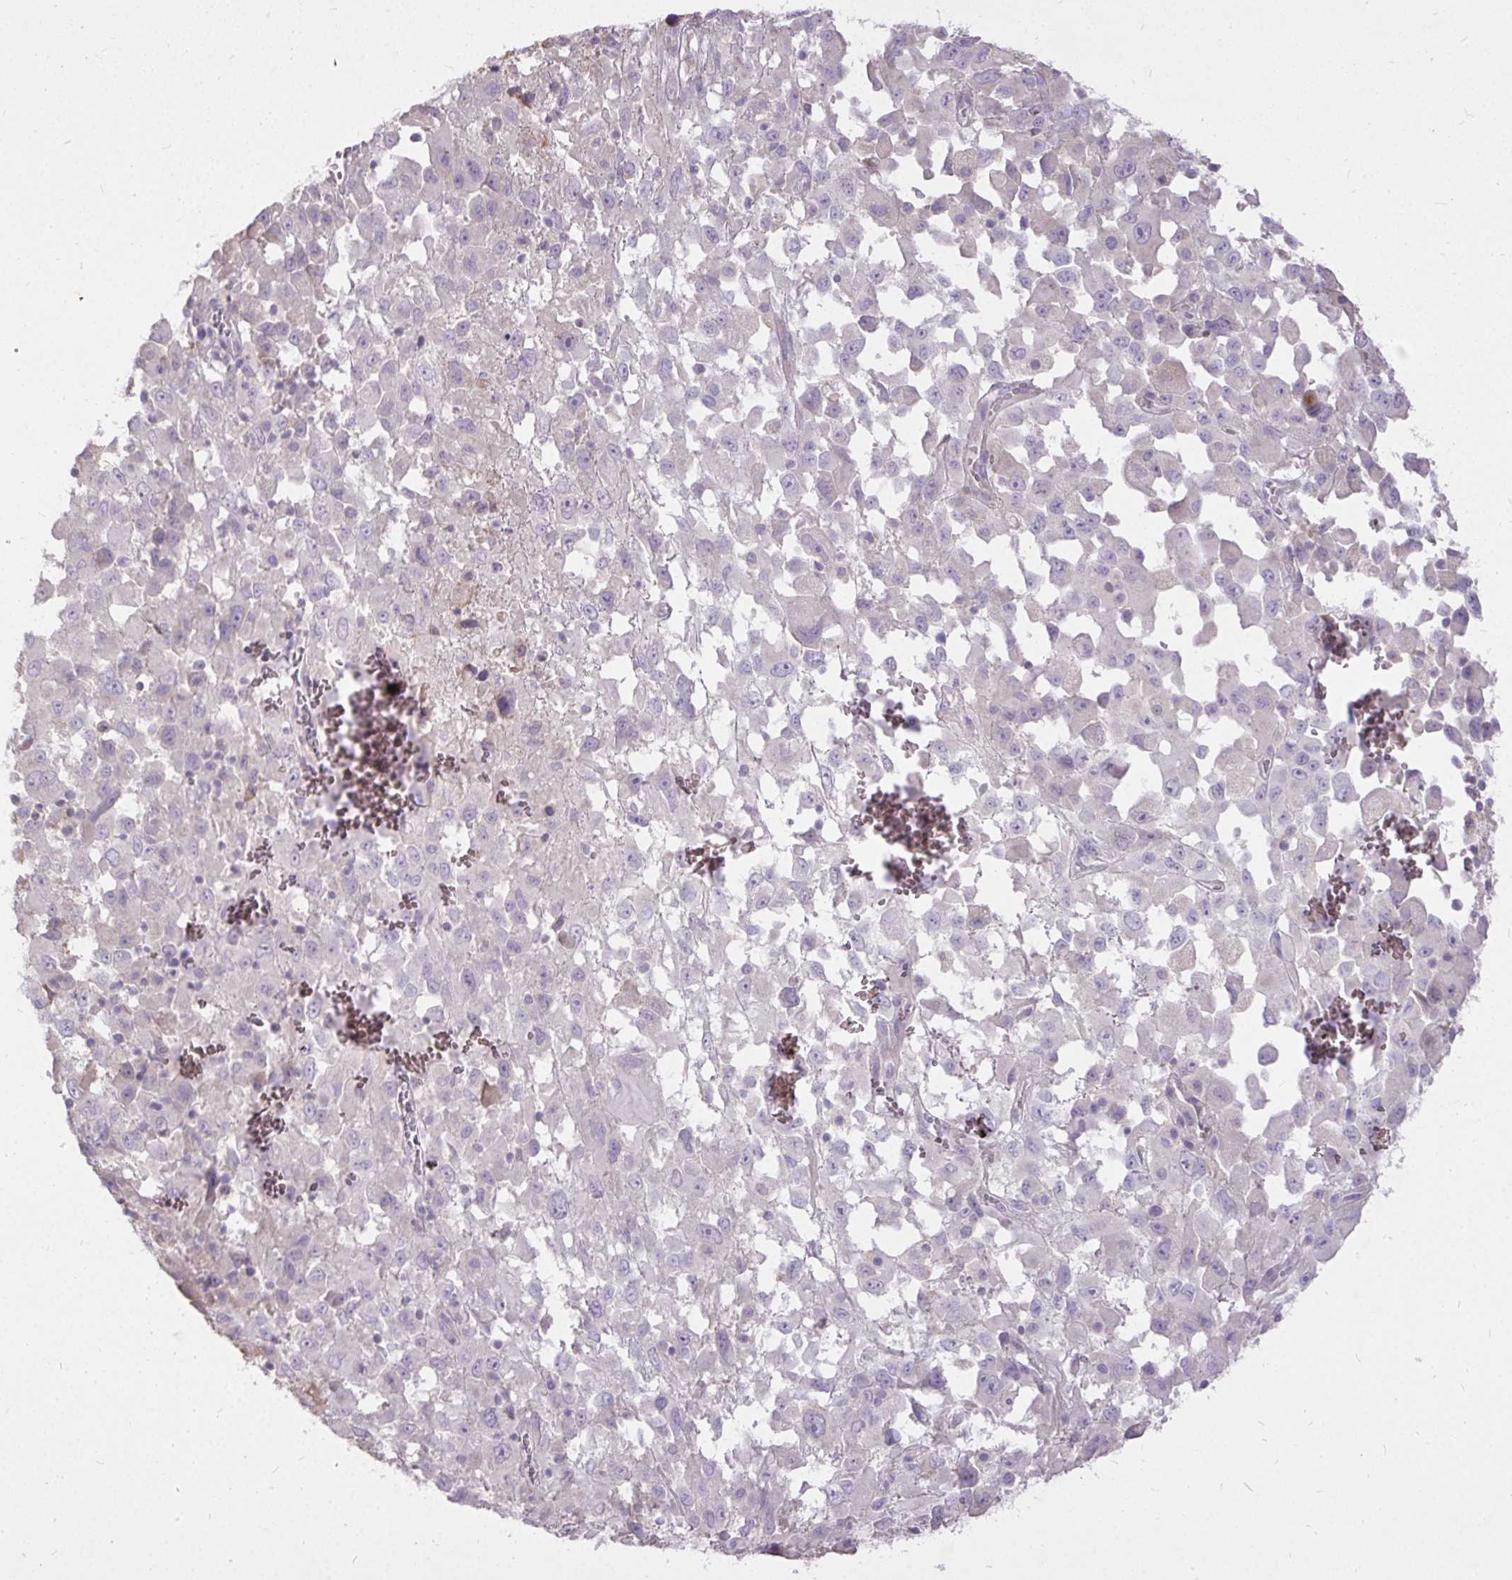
{"staining": {"intensity": "negative", "quantity": "none", "location": "none"}, "tissue": "melanoma", "cell_type": "Tumor cells", "image_type": "cancer", "snomed": [{"axis": "morphology", "description": "Malignant melanoma, Metastatic site"}, {"axis": "topography", "description": "Soft tissue"}], "caption": "Malignant melanoma (metastatic site) stained for a protein using immunohistochemistry (IHC) shows no staining tumor cells.", "gene": "STRIP1", "patient": {"sex": "male", "age": 50}}